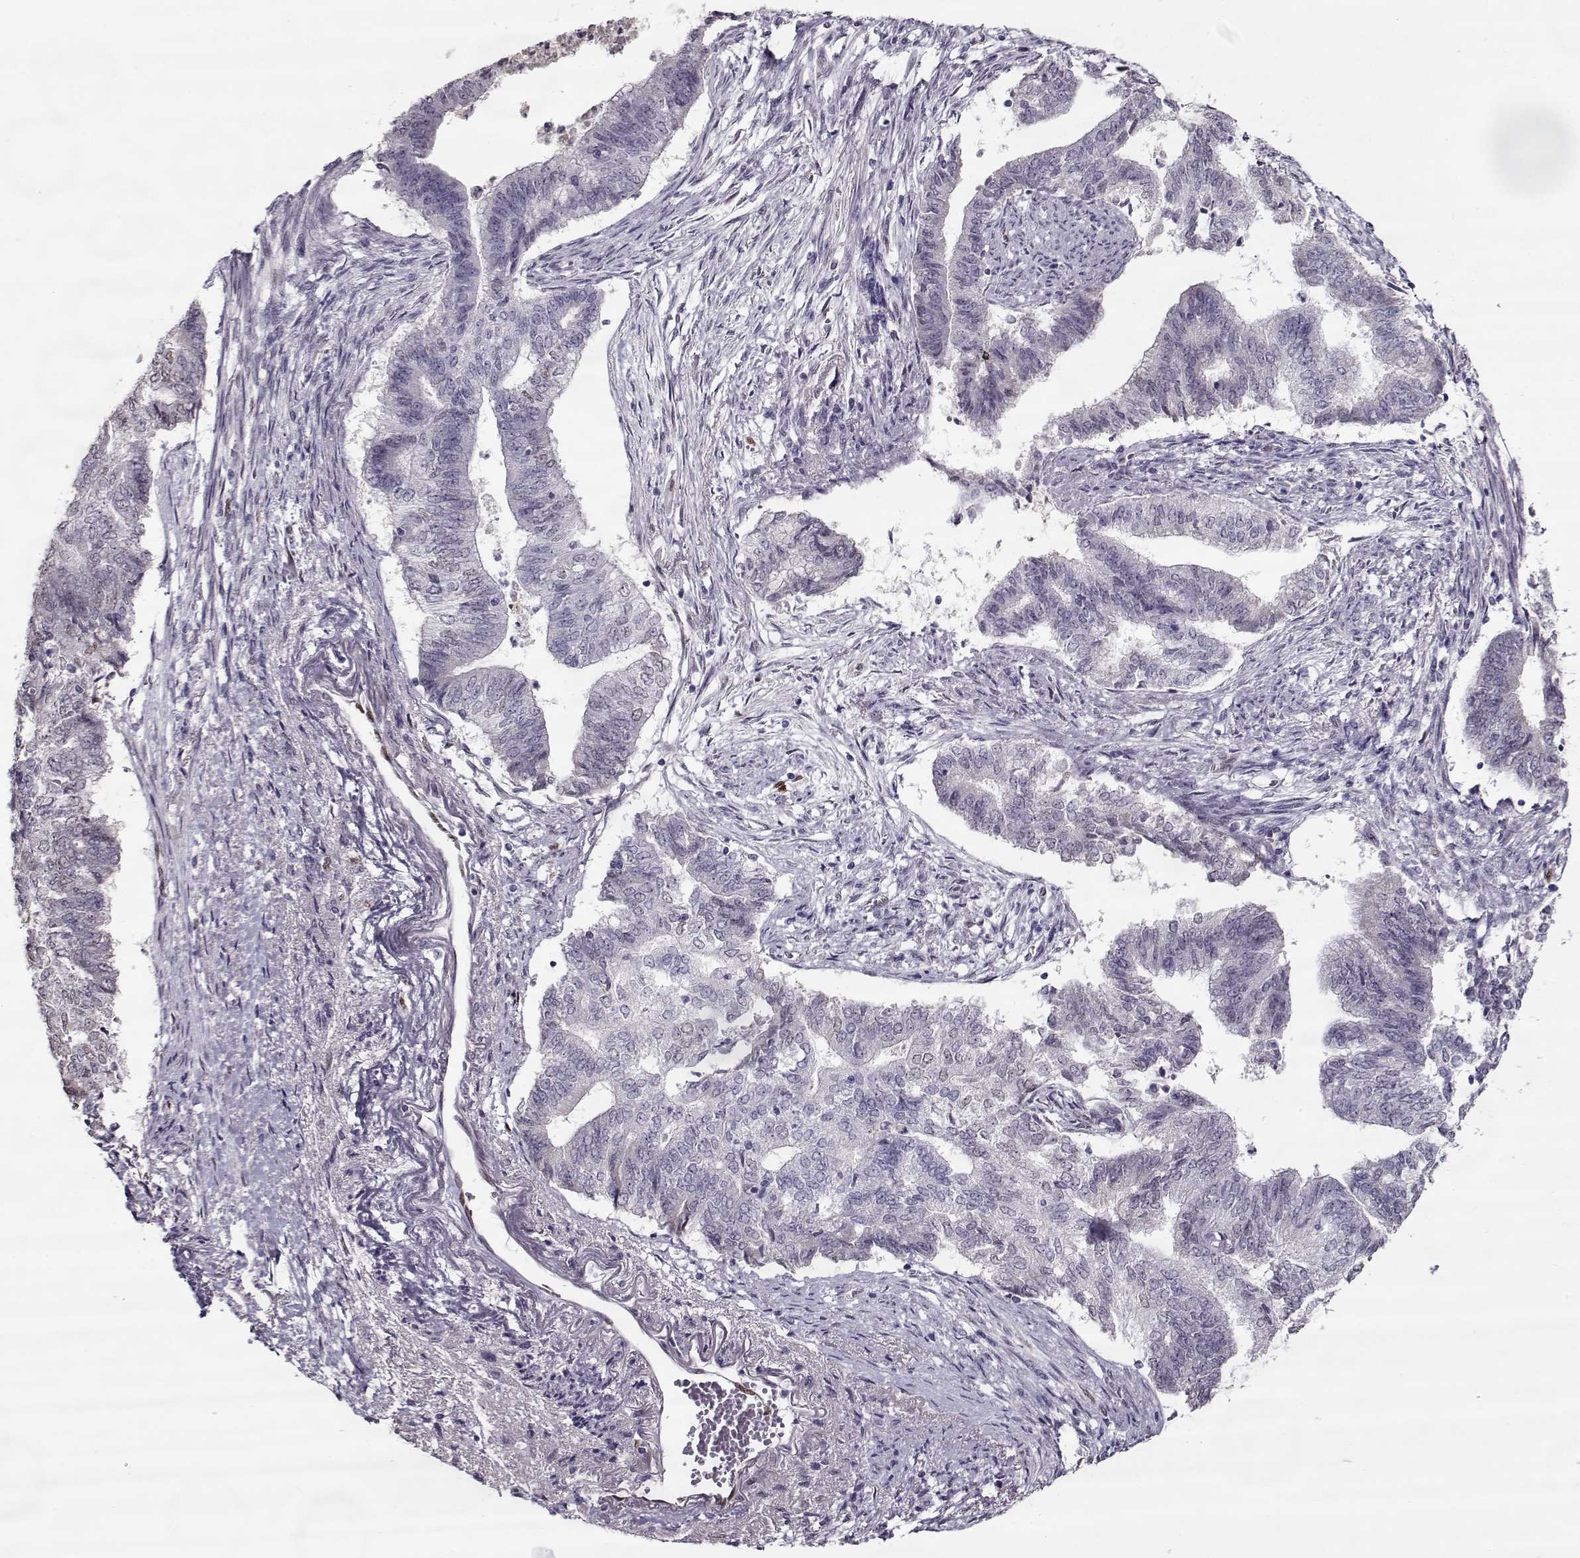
{"staining": {"intensity": "weak", "quantity": "<25%", "location": "nuclear"}, "tissue": "endometrial cancer", "cell_type": "Tumor cells", "image_type": "cancer", "snomed": [{"axis": "morphology", "description": "Adenocarcinoma, NOS"}, {"axis": "topography", "description": "Endometrium"}], "caption": "Tumor cells show no significant expression in endometrial cancer (adenocarcinoma). (IHC, brightfield microscopy, high magnification).", "gene": "PRMT8", "patient": {"sex": "female", "age": 65}}